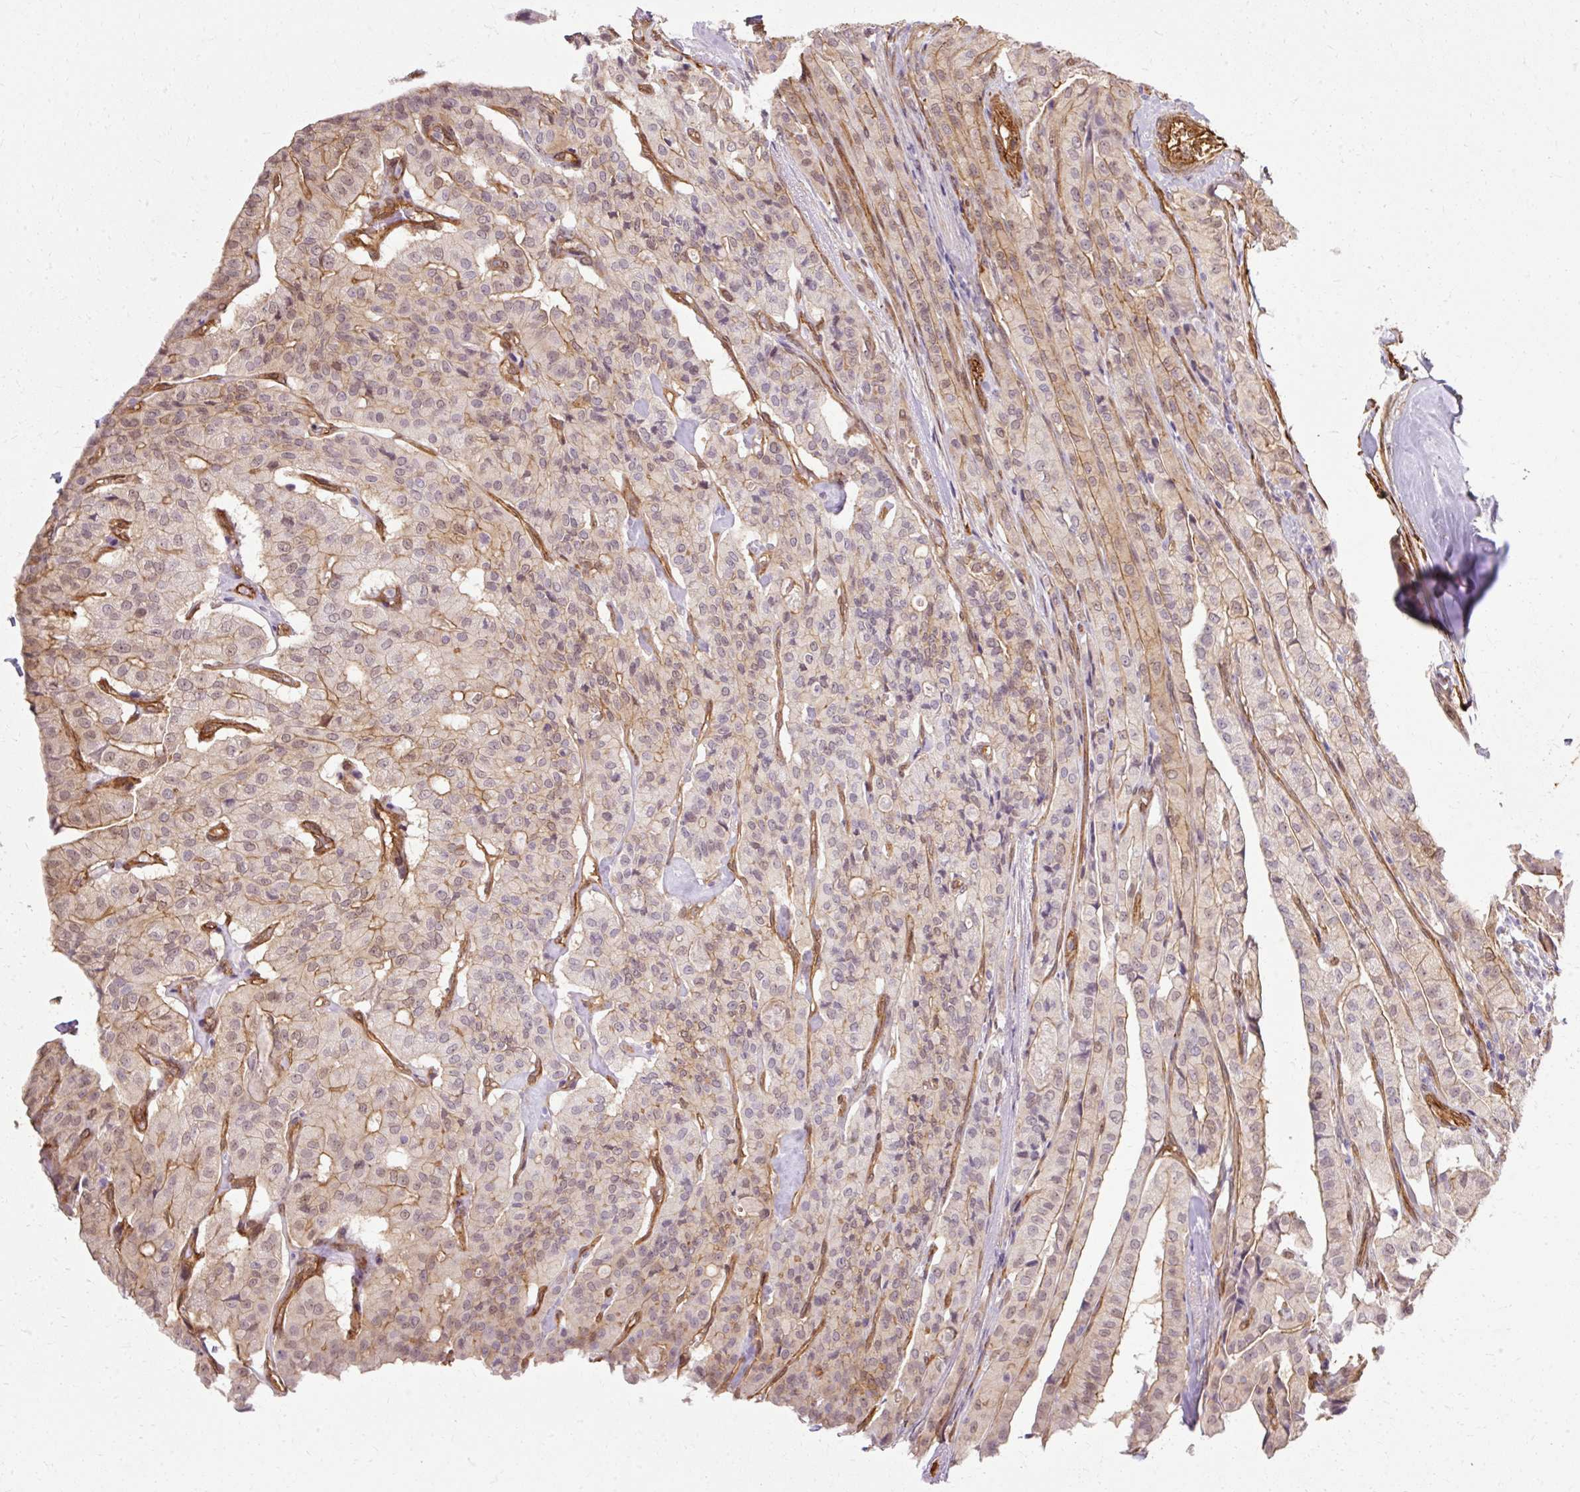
{"staining": {"intensity": "weak", "quantity": "25%-75%", "location": "cytoplasmic/membranous,nuclear"}, "tissue": "thyroid cancer", "cell_type": "Tumor cells", "image_type": "cancer", "snomed": [{"axis": "morphology", "description": "Papillary adenocarcinoma, NOS"}, {"axis": "topography", "description": "Thyroid gland"}], "caption": "Immunohistochemistry micrograph of human thyroid papillary adenocarcinoma stained for a protein (brown), which shows low levels of weak cytoplasmic/membranous and nuclear staining in approximately 25%-75% of tumor cells.", "gene": "CNN3", "patient": {"sex": "female", "age": 59}}